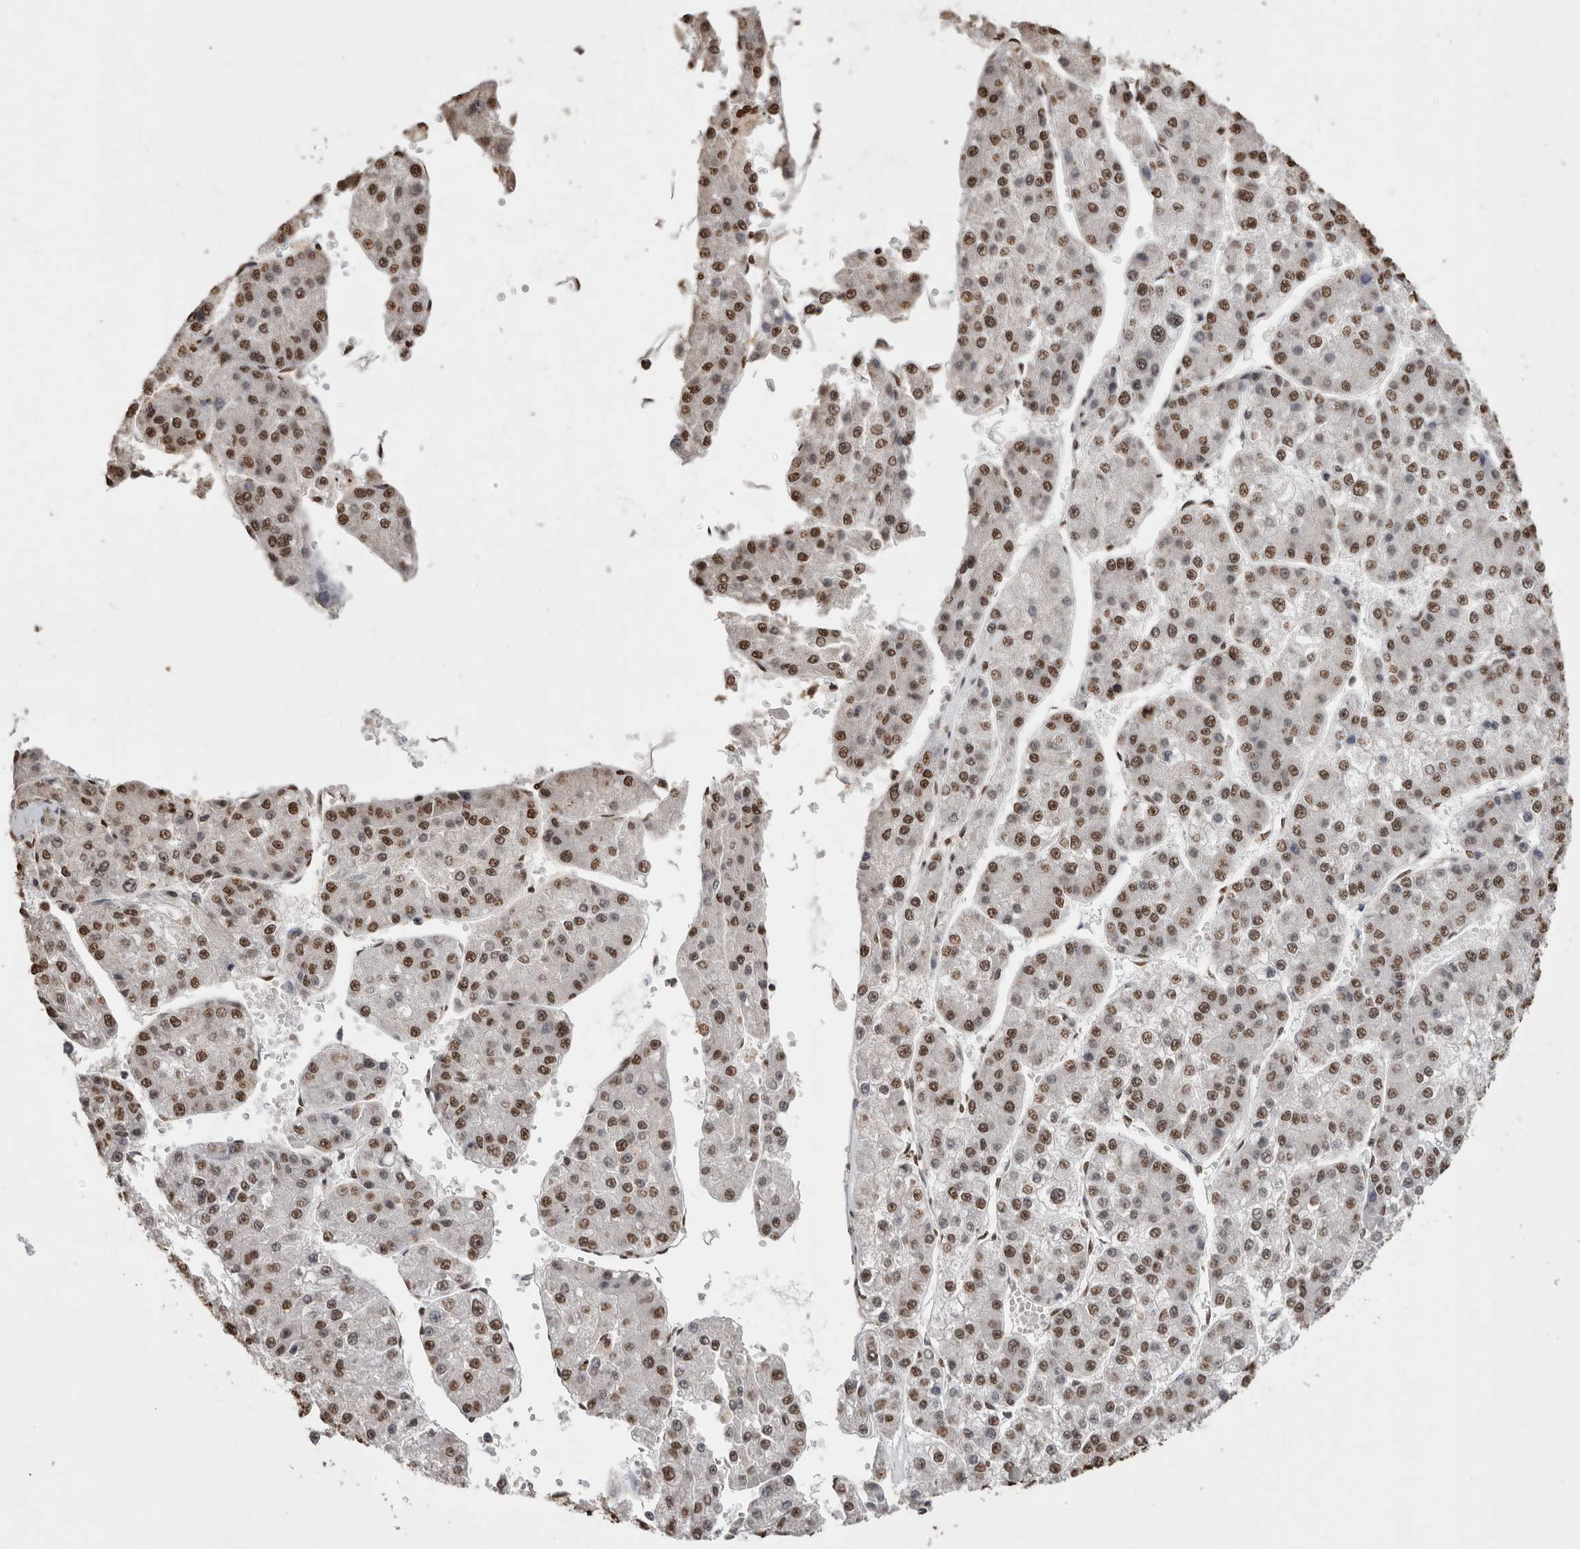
{"staining": {"intensity": "moderate", "quantity": ">75%", "location": "nuclear"}, "tissue": "liver cancer", "cell_type": "Tumor cells", "image_type": "cancer", "snomed": [{"axis": "morphology", "description": "Carcinoma, Hepatocellular, NOS"}, {"axis": "topography", "description": "Liver"}], "caption": "Immunohistochemical staining of human liver cancer (hepatocellular carcinoma) demonstrates medium levels of moderate nuclear protein staining in about >75% of tumor cells.", "gene": "NTHL1", "patient": {"sex": "female", "age": 73}}